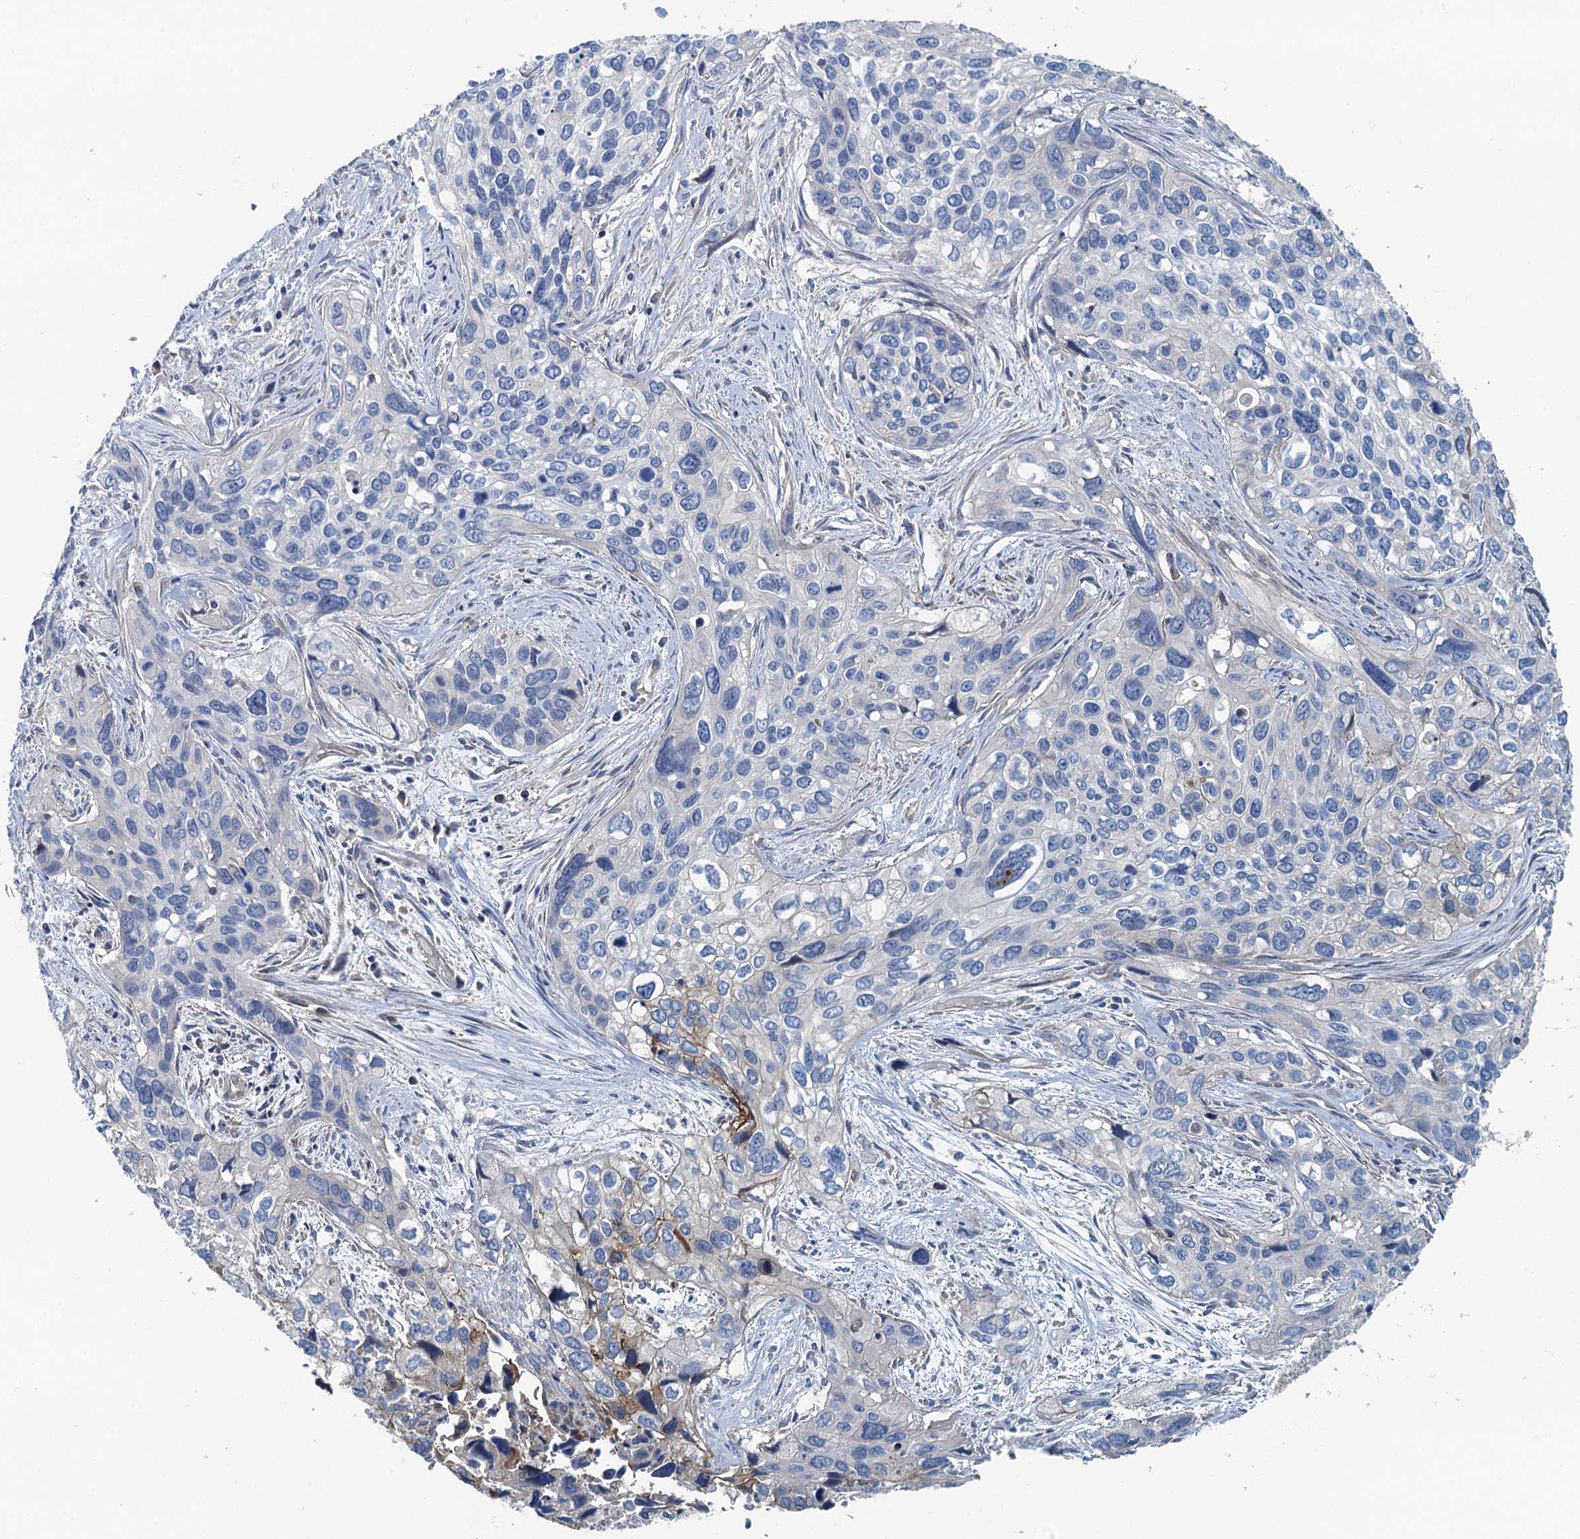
{"staining": {"intensity": "negative", "quantity": "none", "location": "none"}, "tissue": "cervical cancer", "cell_type": "Tumor cells", "image_type": "cancer", "snomed": [{"axis": "morphology", "description": "Squamous cell carcinoma, NOS"}, {"axis": "topography", "description": "Cervix"}], "caption": "This is an IHC micrograph of human cervical cancer (squamous cell carcinoma). There is no positivity in tumor cells.", "gene": "PPP1R14D", "patient": {"sex": "female", "age": 55}}